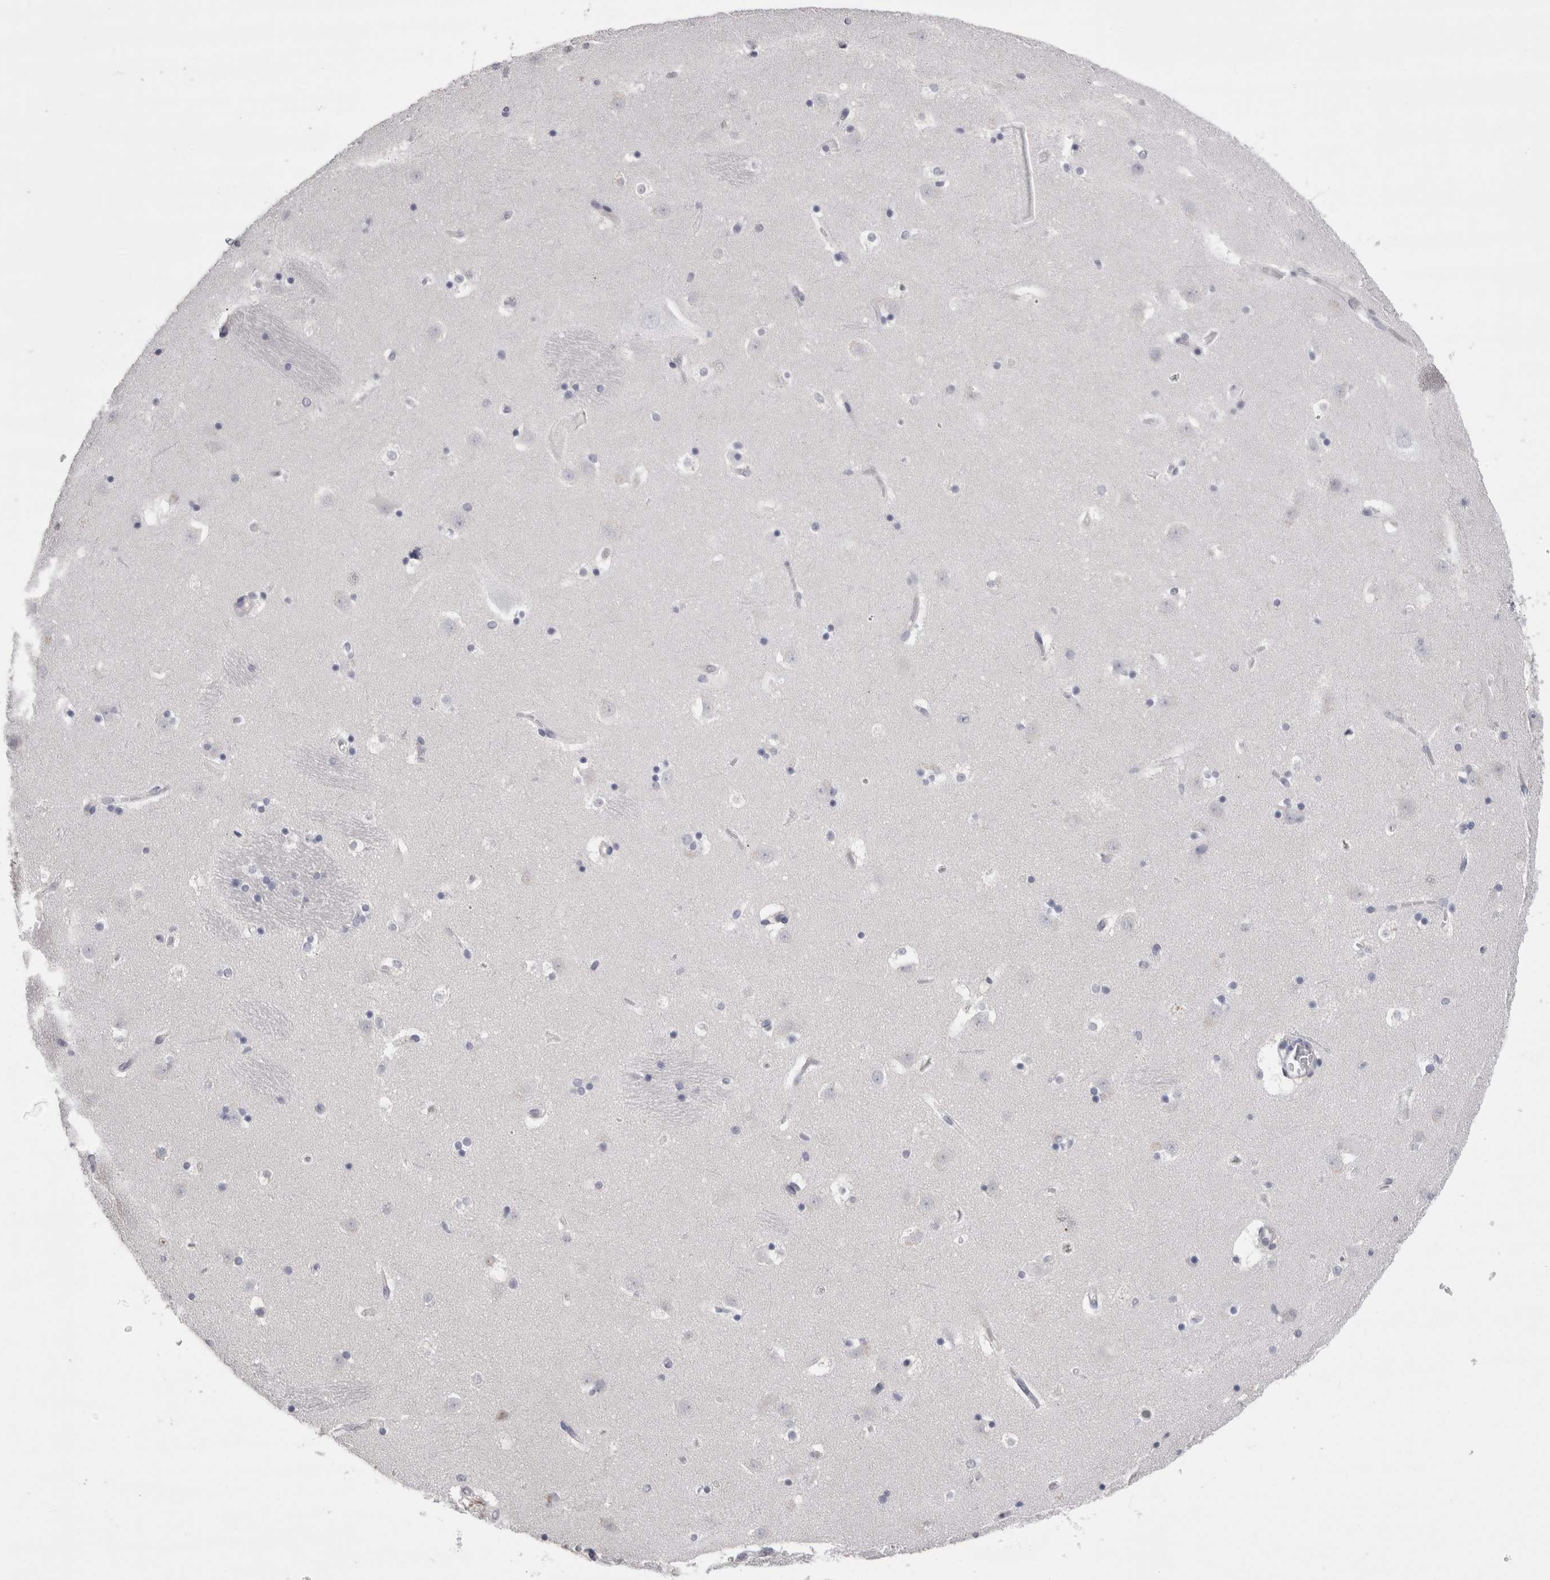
{"staining": {"intensity": "negative", "quantity": "none", "location": "none"}, "tissue": "caudate", "cell_type": "Glial cells", "image_type": "normal", "snomed": [{"axis": "morphology", "description": "Normal tissue, NOS"}, {"axis": "topography", "description": "Lateral ventricle wall"}], "caption": "Glial cells show no significant protein positivity in normal caudate. (DAB immunohistochemistry visualized using brightfield microscopy, high magnification).", "gene": "REG1A", "patient": {"sex": "male", "age": 45}}